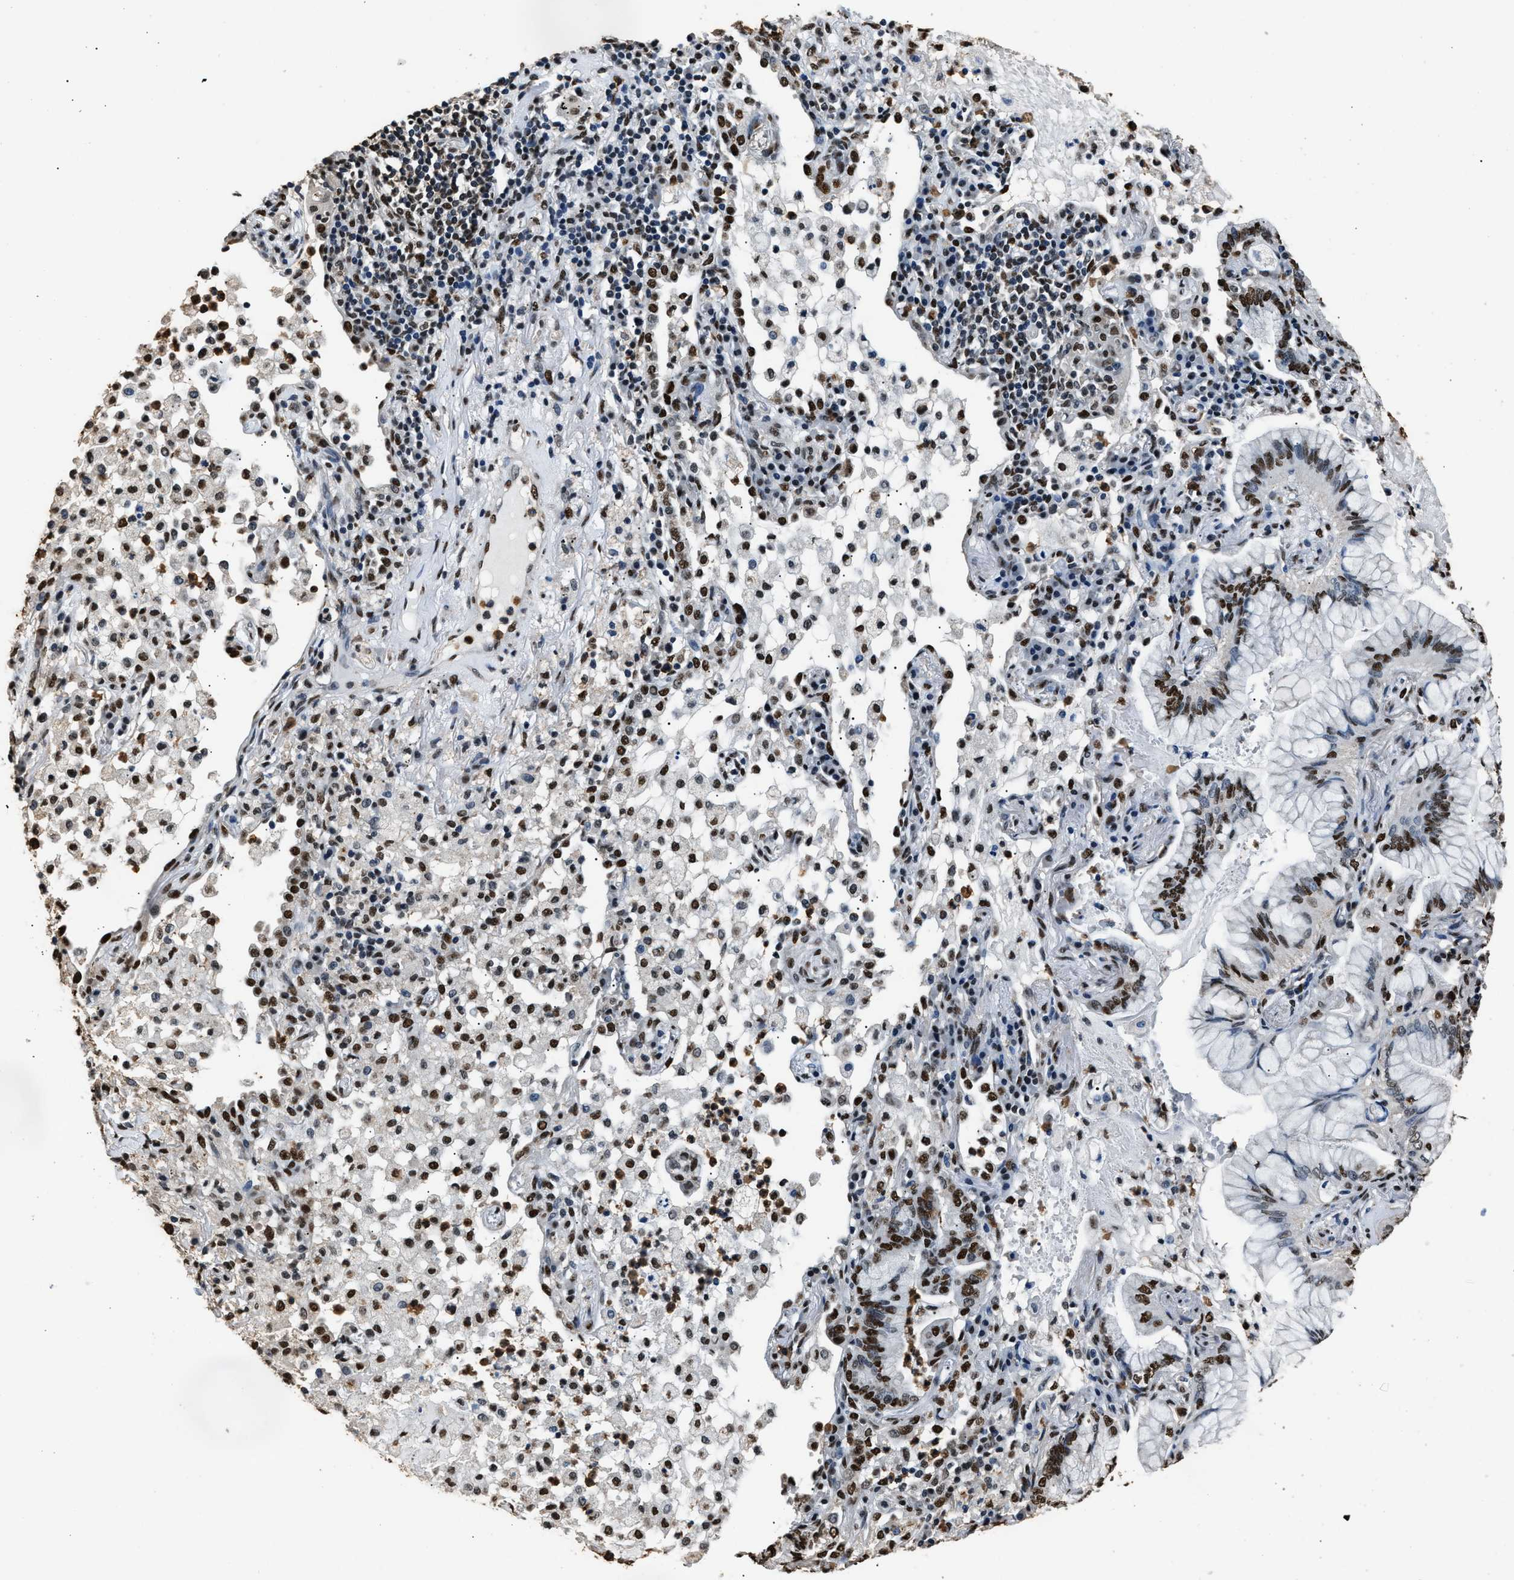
{"staining": {"intensity": "strong", "quantity": ">75%", "location": "nuclear"}, "tissue": "lung cancer", "cell_type": "Tumor cells", "image_type": "cancer", "snomed": [{"axis": "morphology", "description": "Adenocarcinoma, NOS"}, {"axis": "topography", "description": "Lung"}], "caption": "A brown stain labels strong nuclear expression of a protein in human lung cancer tumor cells.", "gene": "SAFB", "patient": {"sex": "female", "age": 70}}